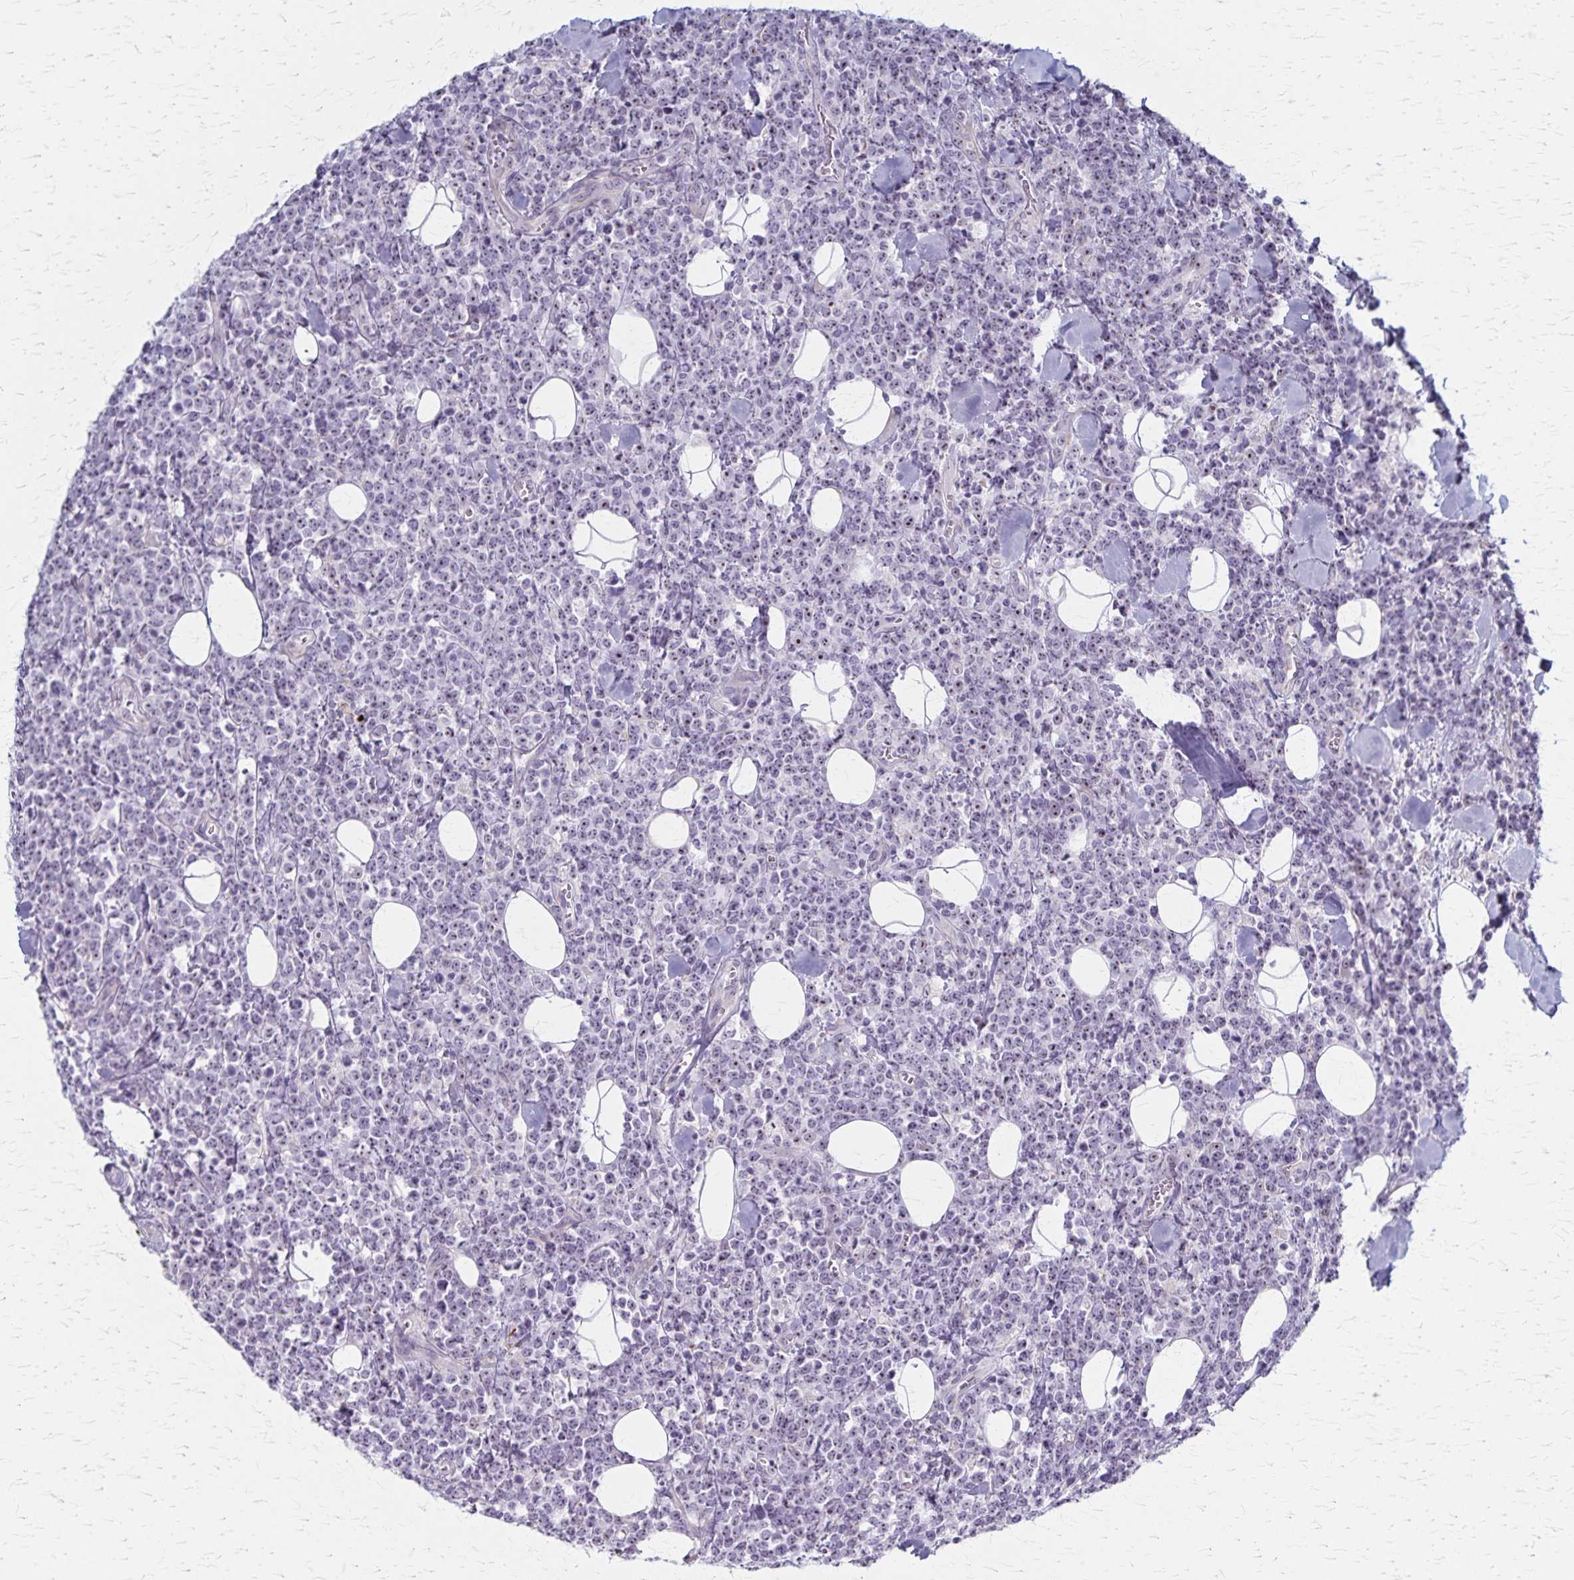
{"staining": {"intensity": "weak", "quantity": ">75%", "location": "nuclear"}, "tissue": "lymphoma", "cell_type": "Tumor cells", "image_type": "cancer", "snomed": [{"axis": "morphology", "description": "Malignant lymphoma, non-Hodgkin's type, High grade"}, {"axis": "topography", "description": "Small intestine"}], "caption": "Lymphoma stained with a protein marker demonstrates weak staining in tumor cells.", "gene": "DLK2", "patient": {"sex": "female", "age": 56}}